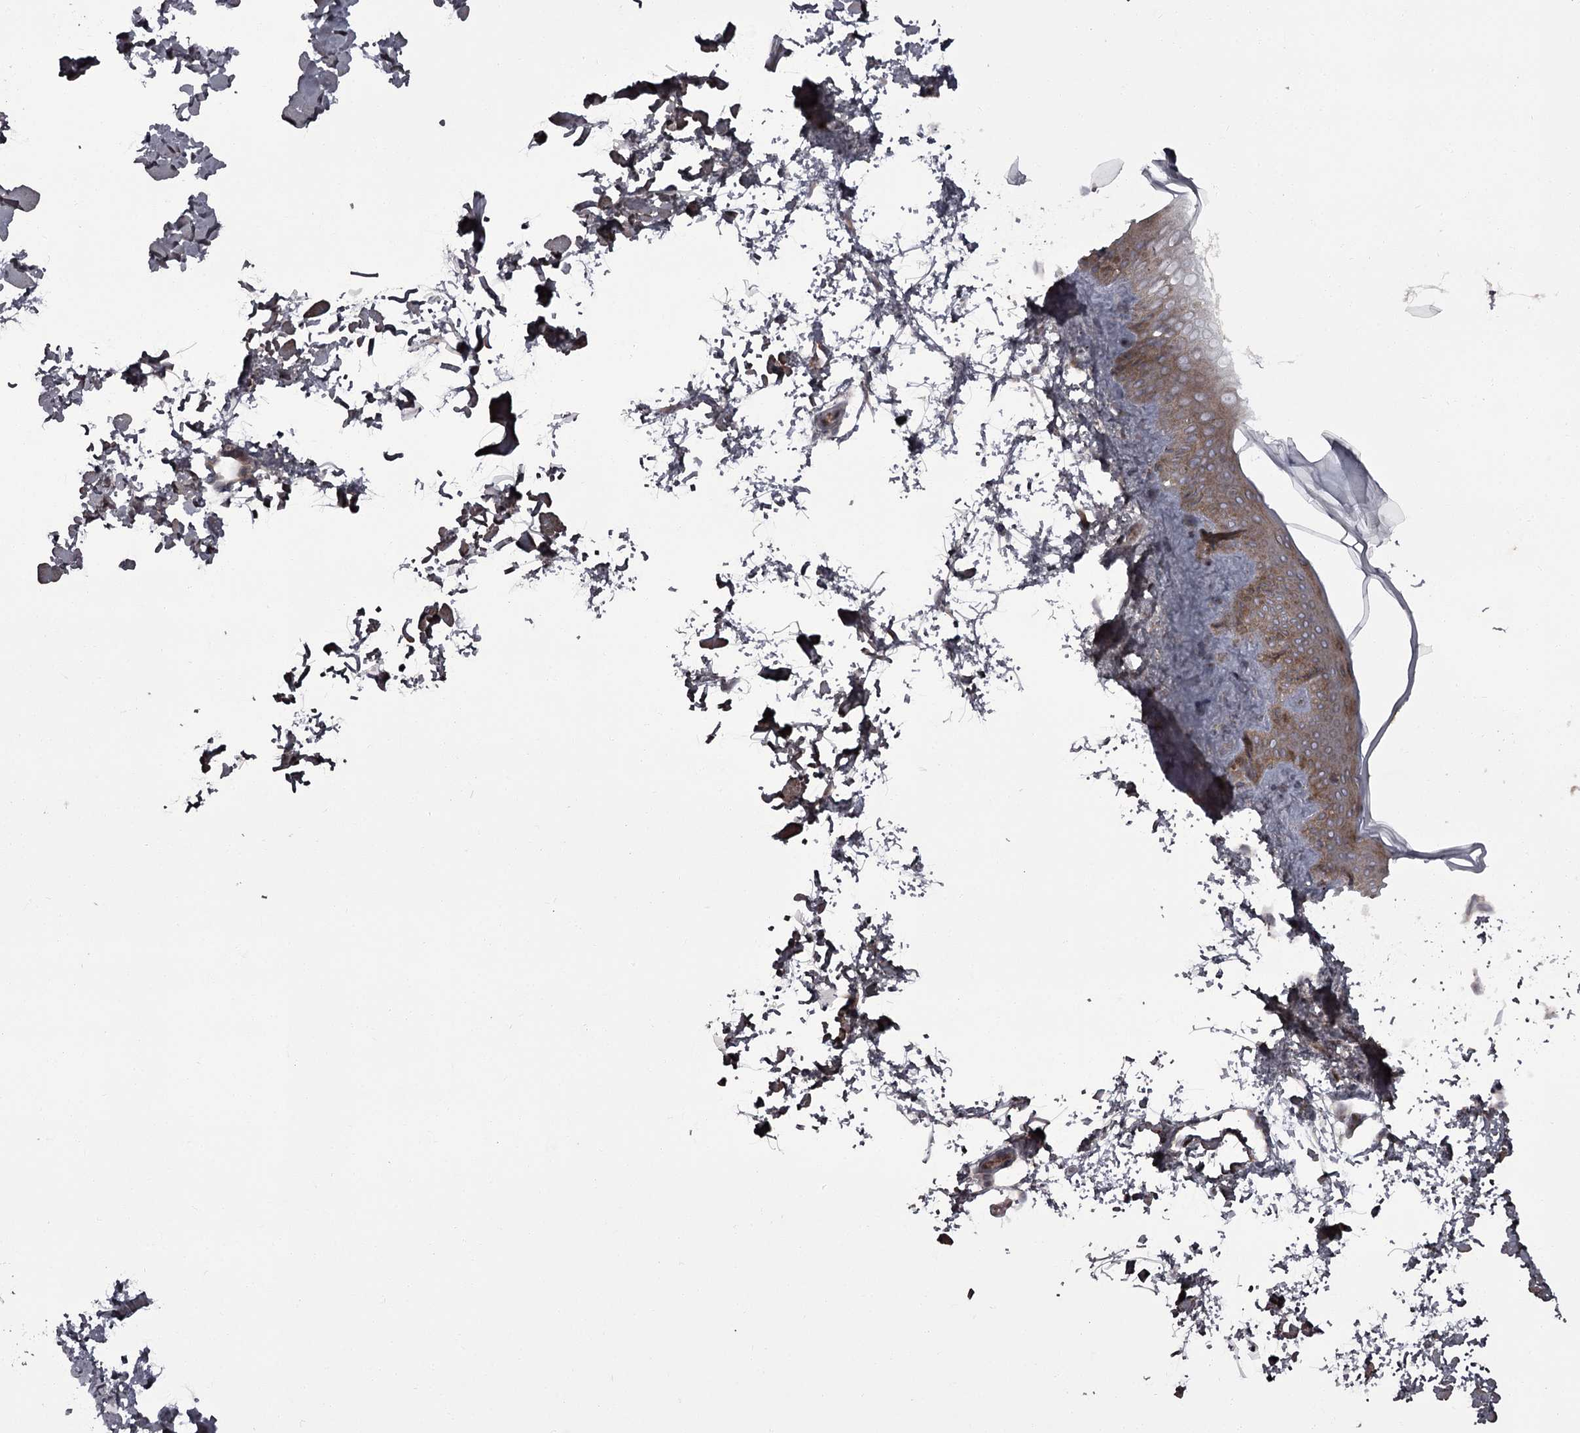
{"staining": {"intensity": "negative", "quantity": "none", "location": "none"}, "tissue": "skin", "cell_type": "Fibroblasts", "image_type": "normal", "snomed": [{"axis": "morphology", "description": "Normal tissue, NOS"}, {"axis": "topography", "description": "Skin"}], "caption": "The immunohistochemistry image has no significant positivity in fibroblasts of skin. (Brightfield microscopy of DAB (3,3'-diaminobenzidine) IHC at high magnification).", "gene": "THAP9", "patient": {"sex": "female", "age": 58}}